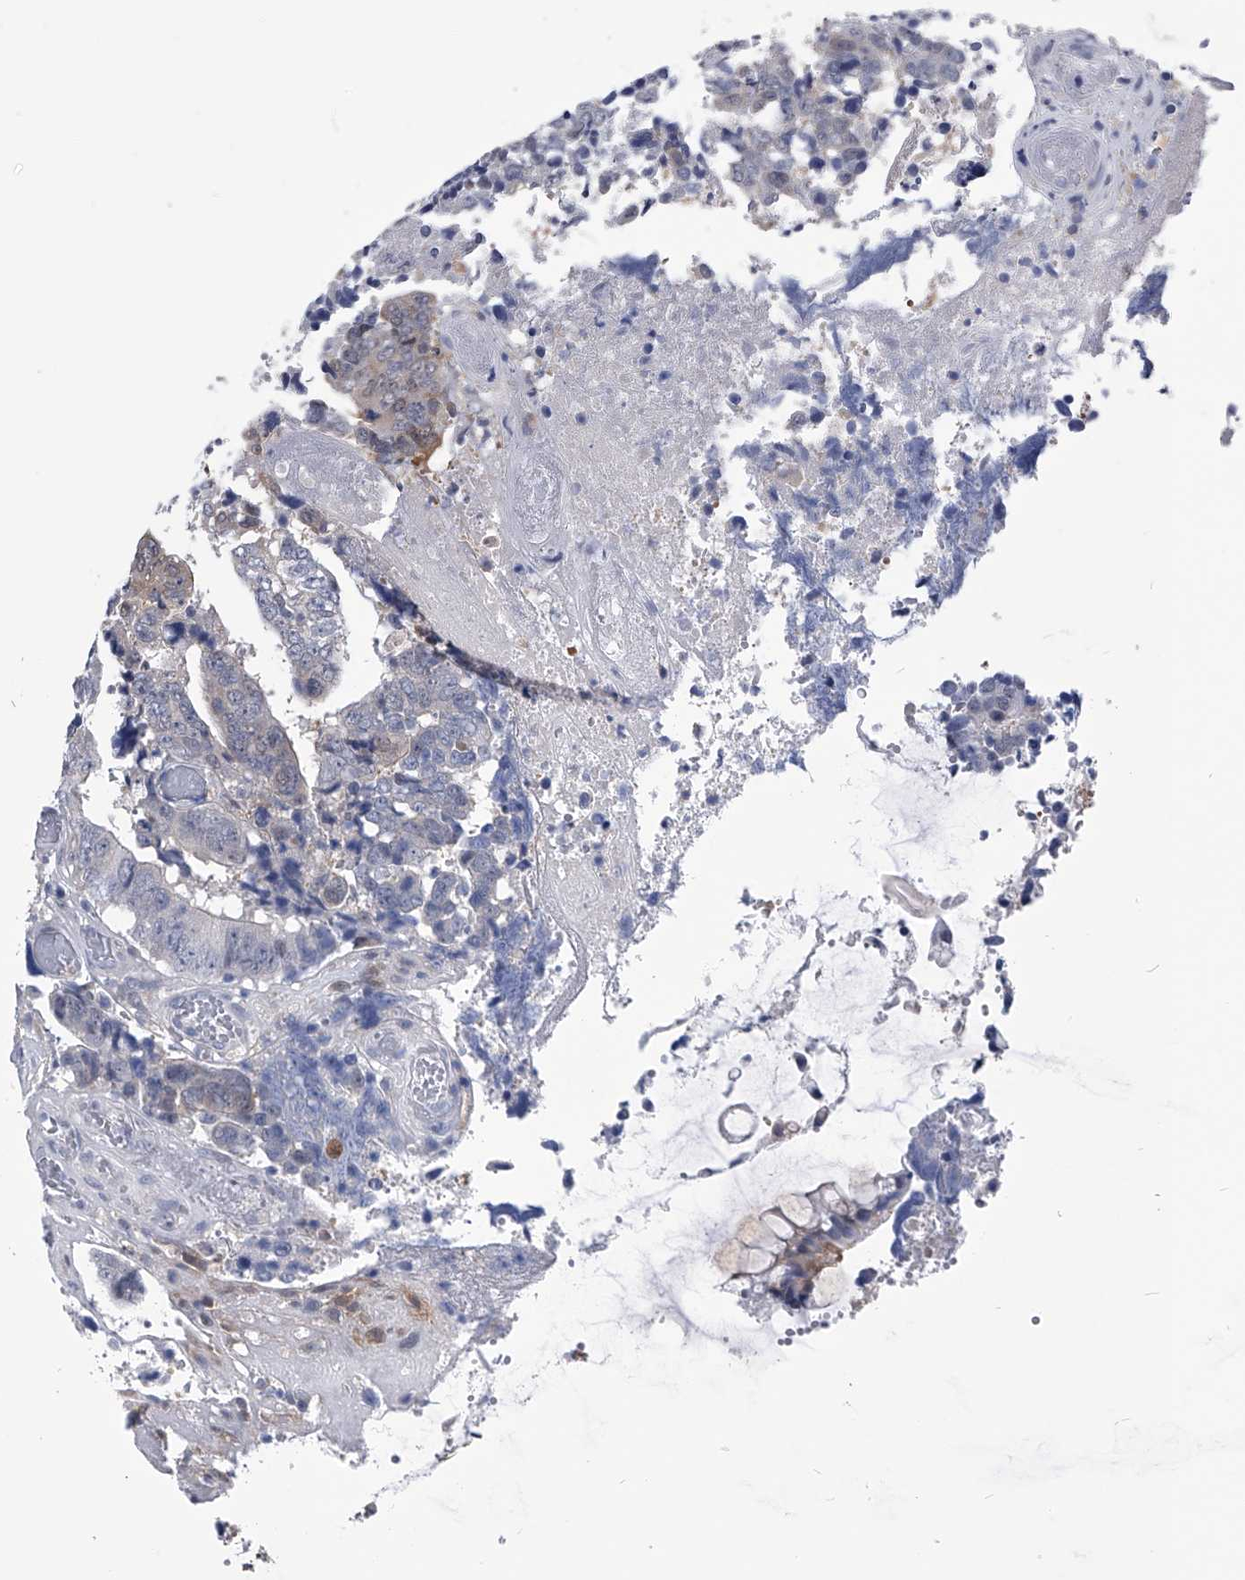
{"staining": {"intensity": "negative", "quantity": "none", "location": "none"}, "tissue": "colorectal cancer", "cell_type": "Tumor cells", "image_type": "cancer", "snomed": [{"axis": "morphology", "description": "Adenocarcinoma, NOS"}, {"axis": "topography", "description": "Rectum"}], "caption": "A histopathology image of human colorectal adenocarcinoma is negative for staining in tumor cells.", "gene": "PDXK", "patient": {"sex": "male", "age": 72}}